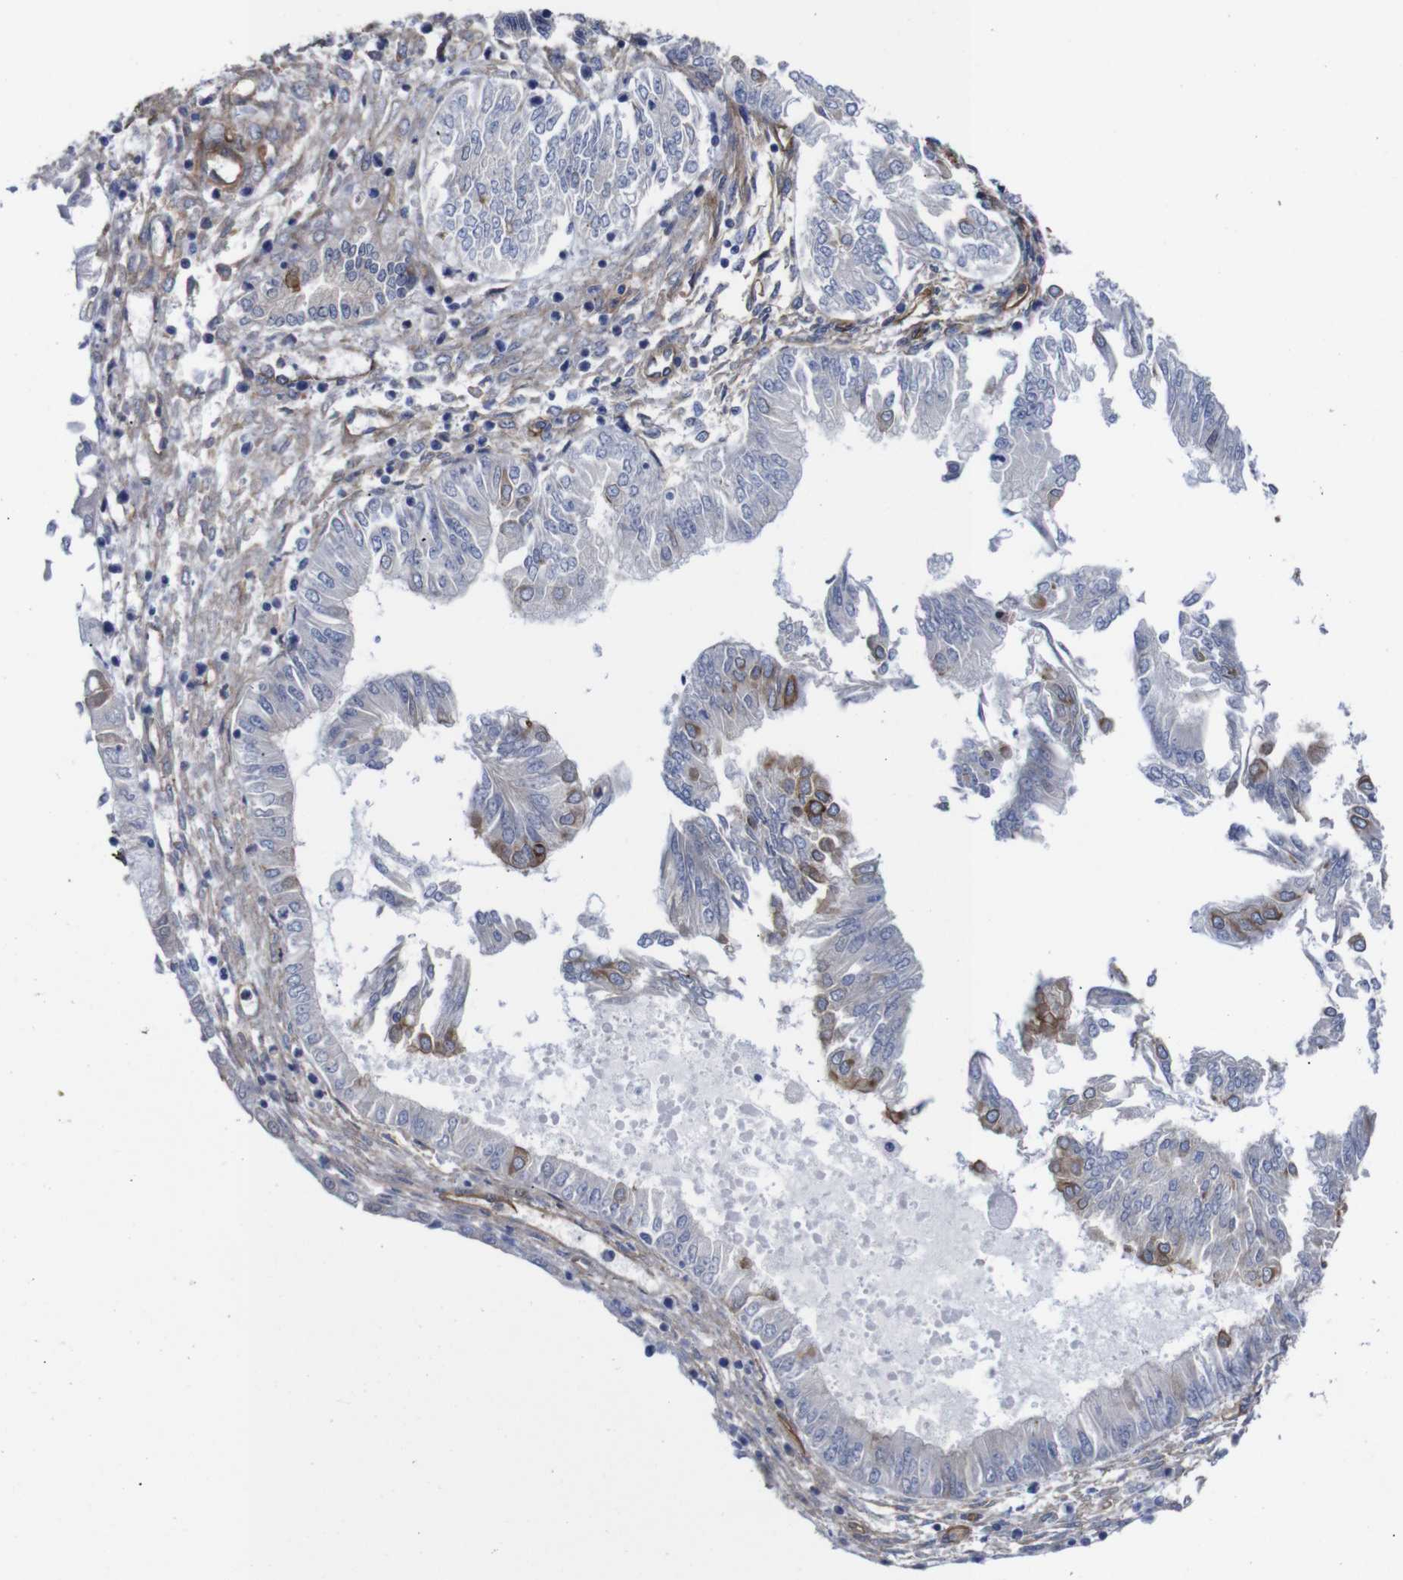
{"staining": {"intensity": "moderate", "quantity": ">75%", "location": "cytoplasmic/membranous"}, "tissue": "endometrial cancer", "cell_type": "Tumor cells", "image_type": "cancer", "snomed": [{"axis": "morphology", "description": "Adenocarcinoma, NOS"}, {"axis": "topography", "description": "Endometrium"}], "caption": "Protein staining of endometrial adenocarcinoma tissue exhibits moderate cytoplasmic/membranous positivity in about >75% of tumor cells.", "gene": "SPTBN1", "patient": {"sex": "female", "age": 53}}